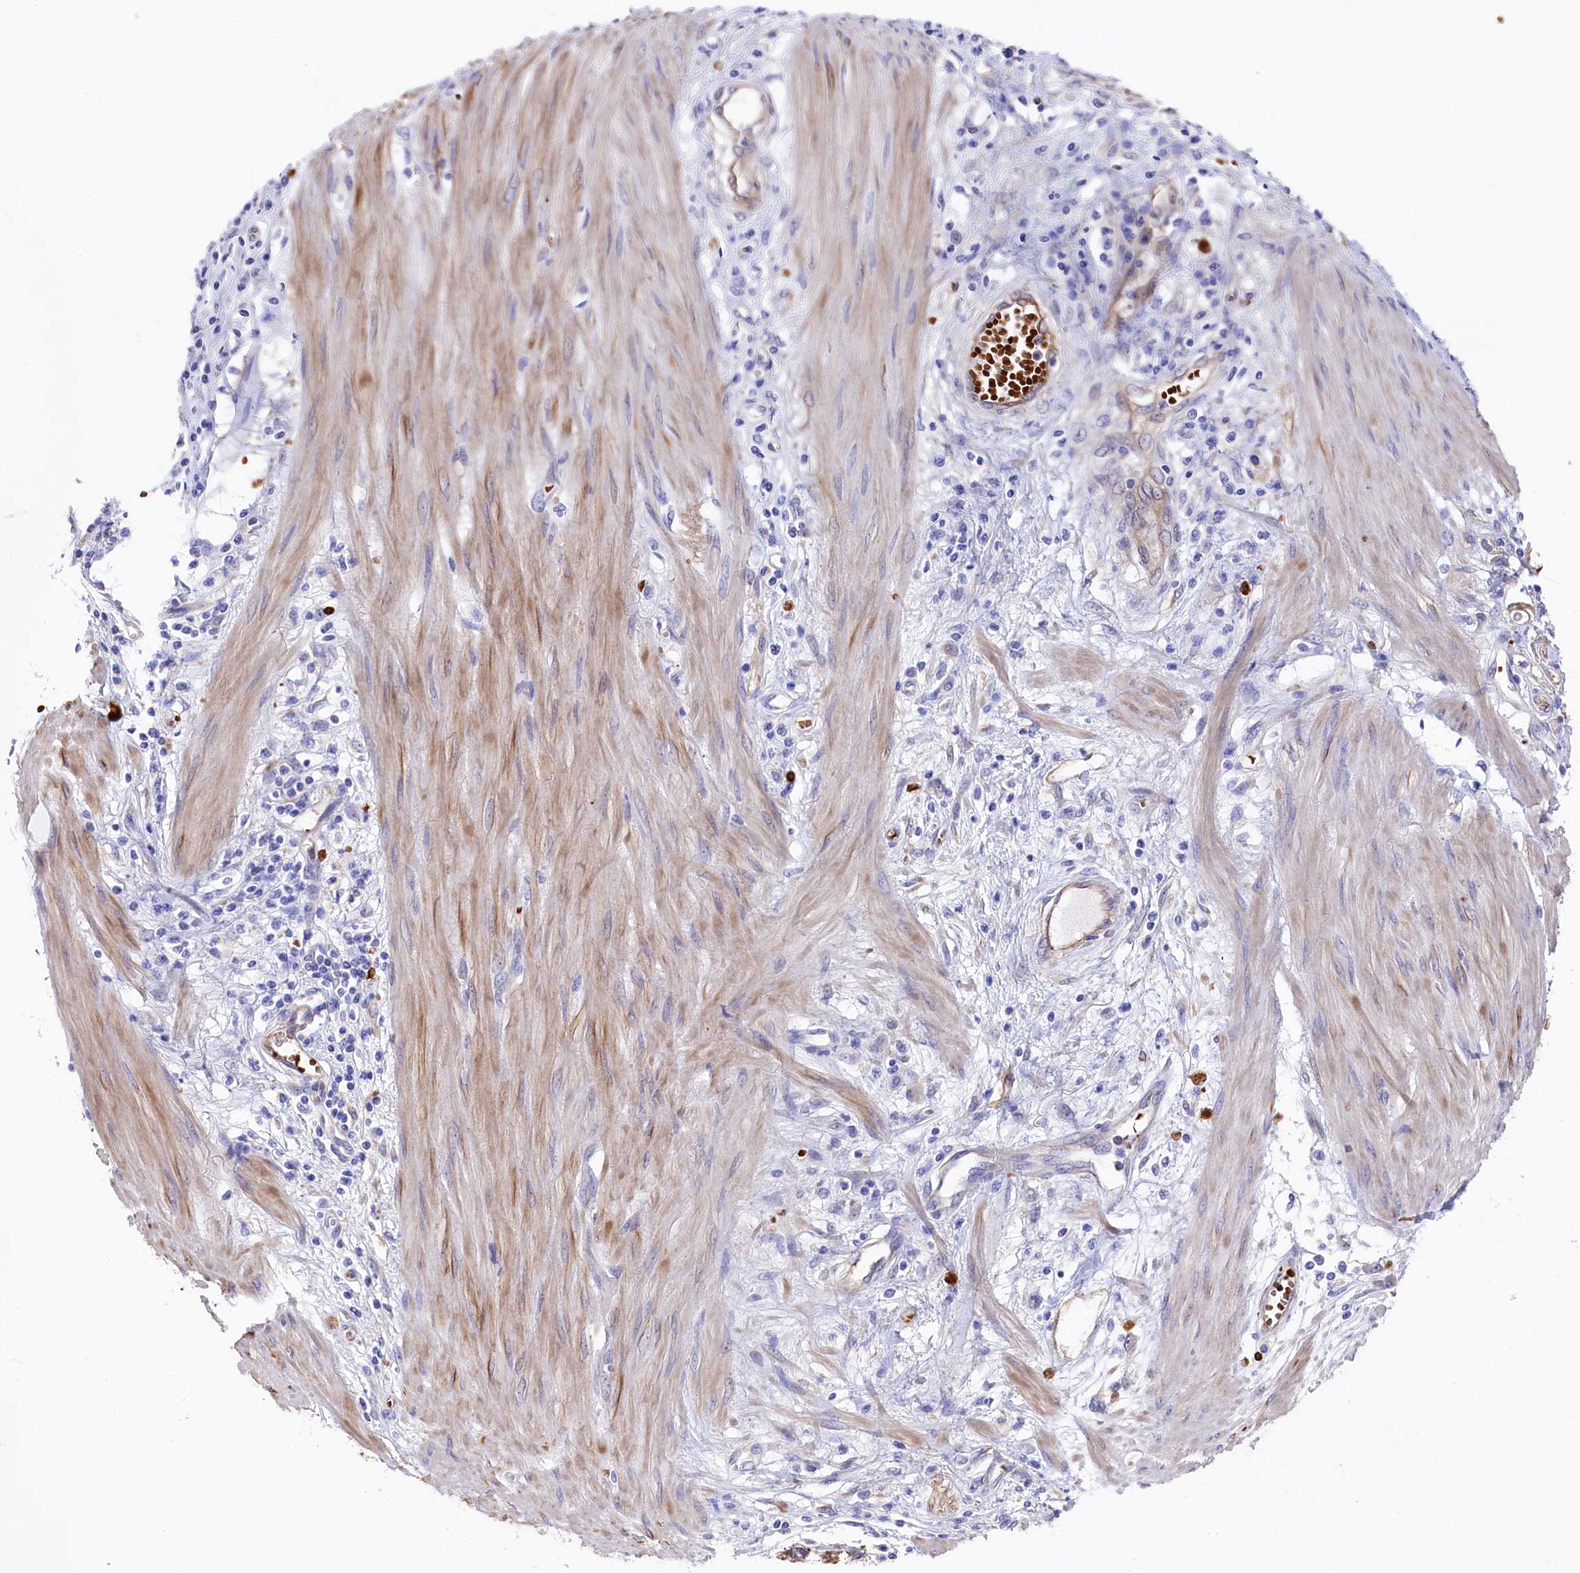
{"staining": {"intensity": "moderate", "quantity": "<25%", "location": "cytoplasmic/membranous"}, "tissue": "stomach cancer", "cell_type": "Tumor cells", "image_type": "cancer", "snomed": [{"axis": "morphology", "description": "Adenocarcinoma, NOS"}, {"axis": "topography", "description": "Stomach"}], "caption": "Moderate cytoplasmic/membranous expression for a protein is seen in about <25% of tumor cells of stomach adenocarcinoma using immunohistochemistry.", "gene": "LHFPL4", "patient": {"sex": "female", "age": 76}}